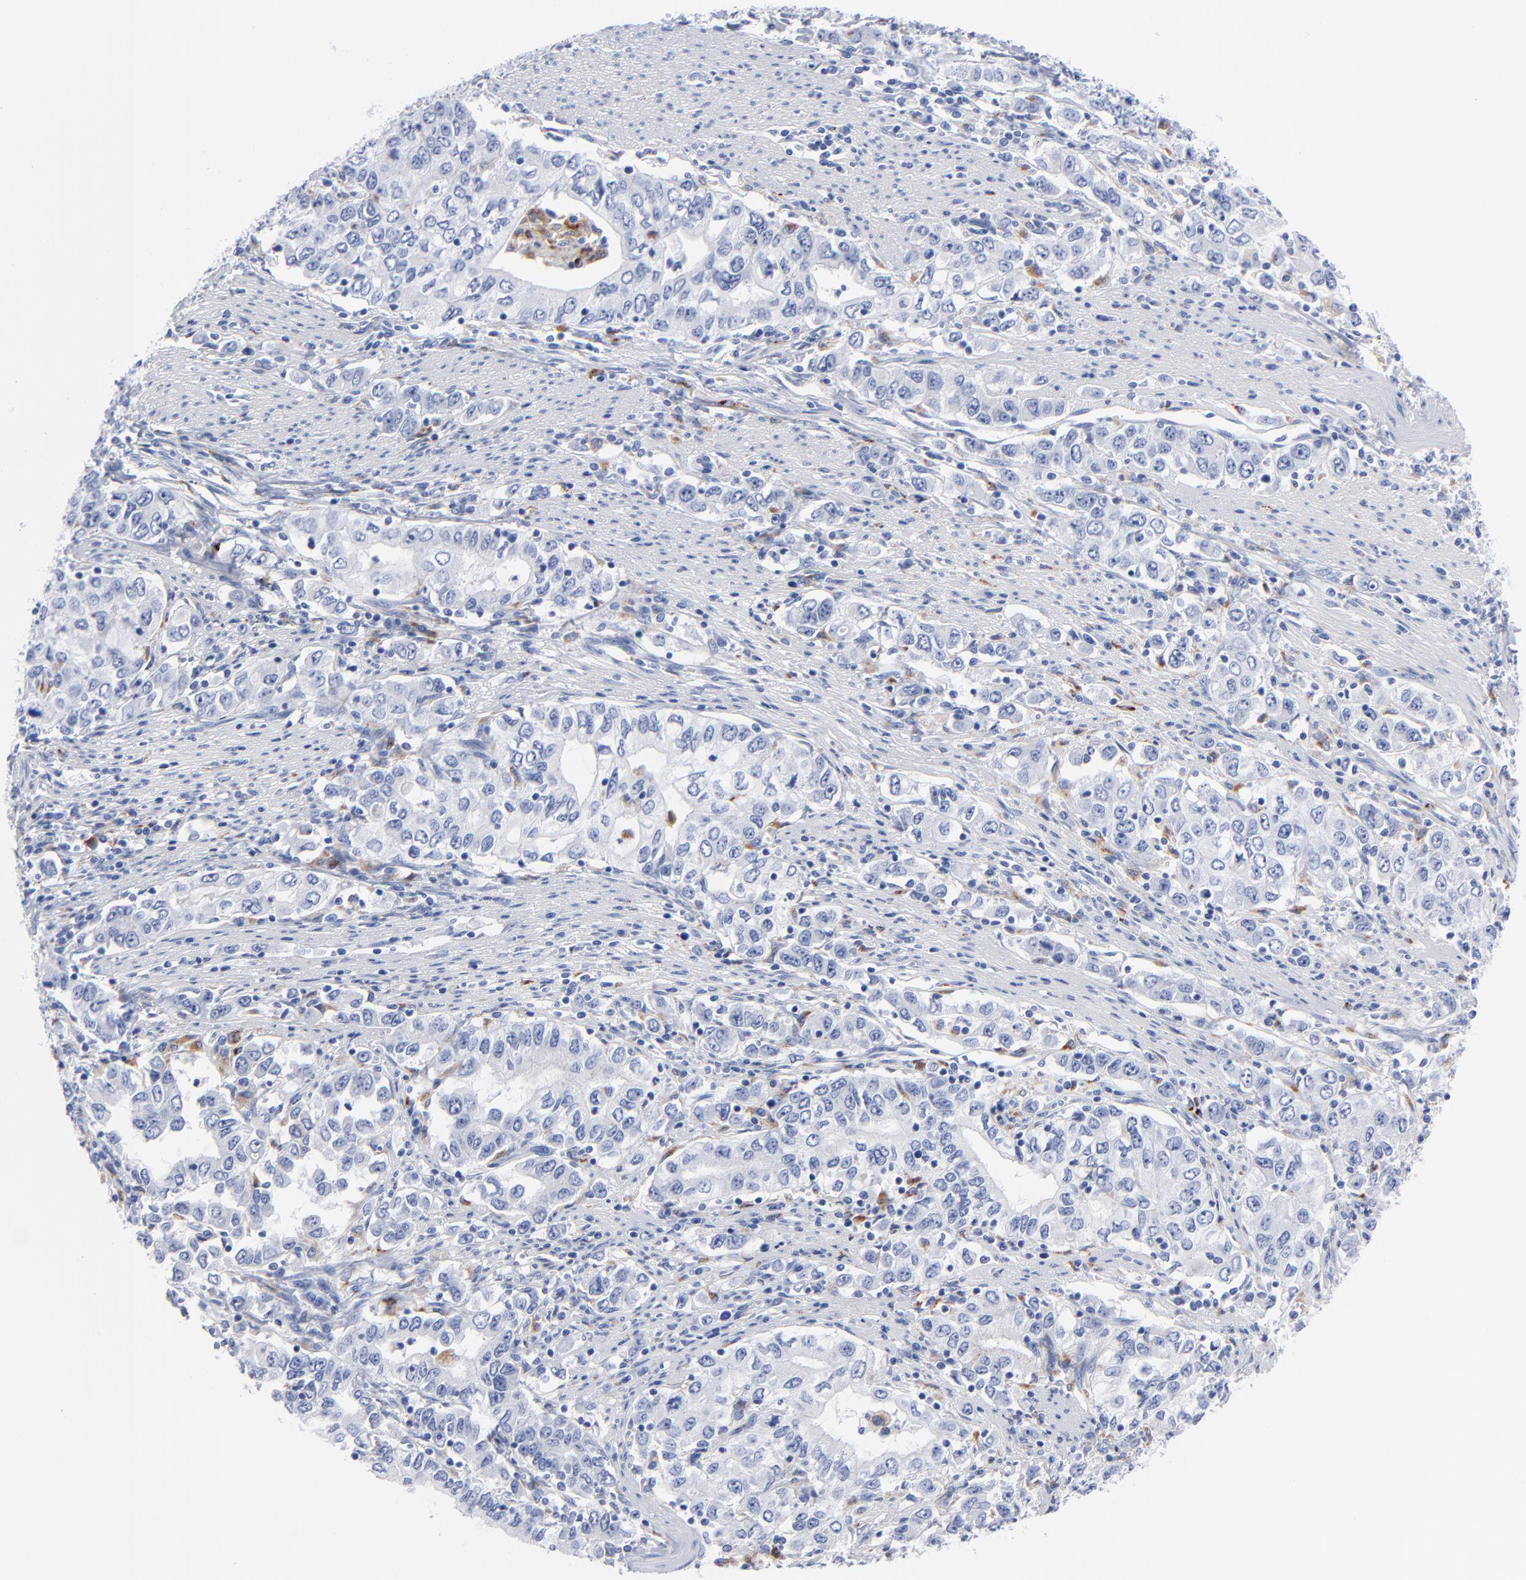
{"staining": {"intensity": "moderate", "quantity": "<25%", "location": "cytoplasmic/membranous"}, "tissue": "stomach cancer", "cell_type": "Tumor cells", "image_type": "cancer", "snomed": [{"axis": "morphology", "description": "Adenocarcinoma, NOS"}, {"axis": "topography", "description": "Stomach, lower"}], "caption": "This is an image of IHC staining of stomach cancer, which shows moderate positivity in the cytoplasmic/membranous of tumor cells.", "gene": "CPVL", "patient": {"sex": "female", "age": 72}}